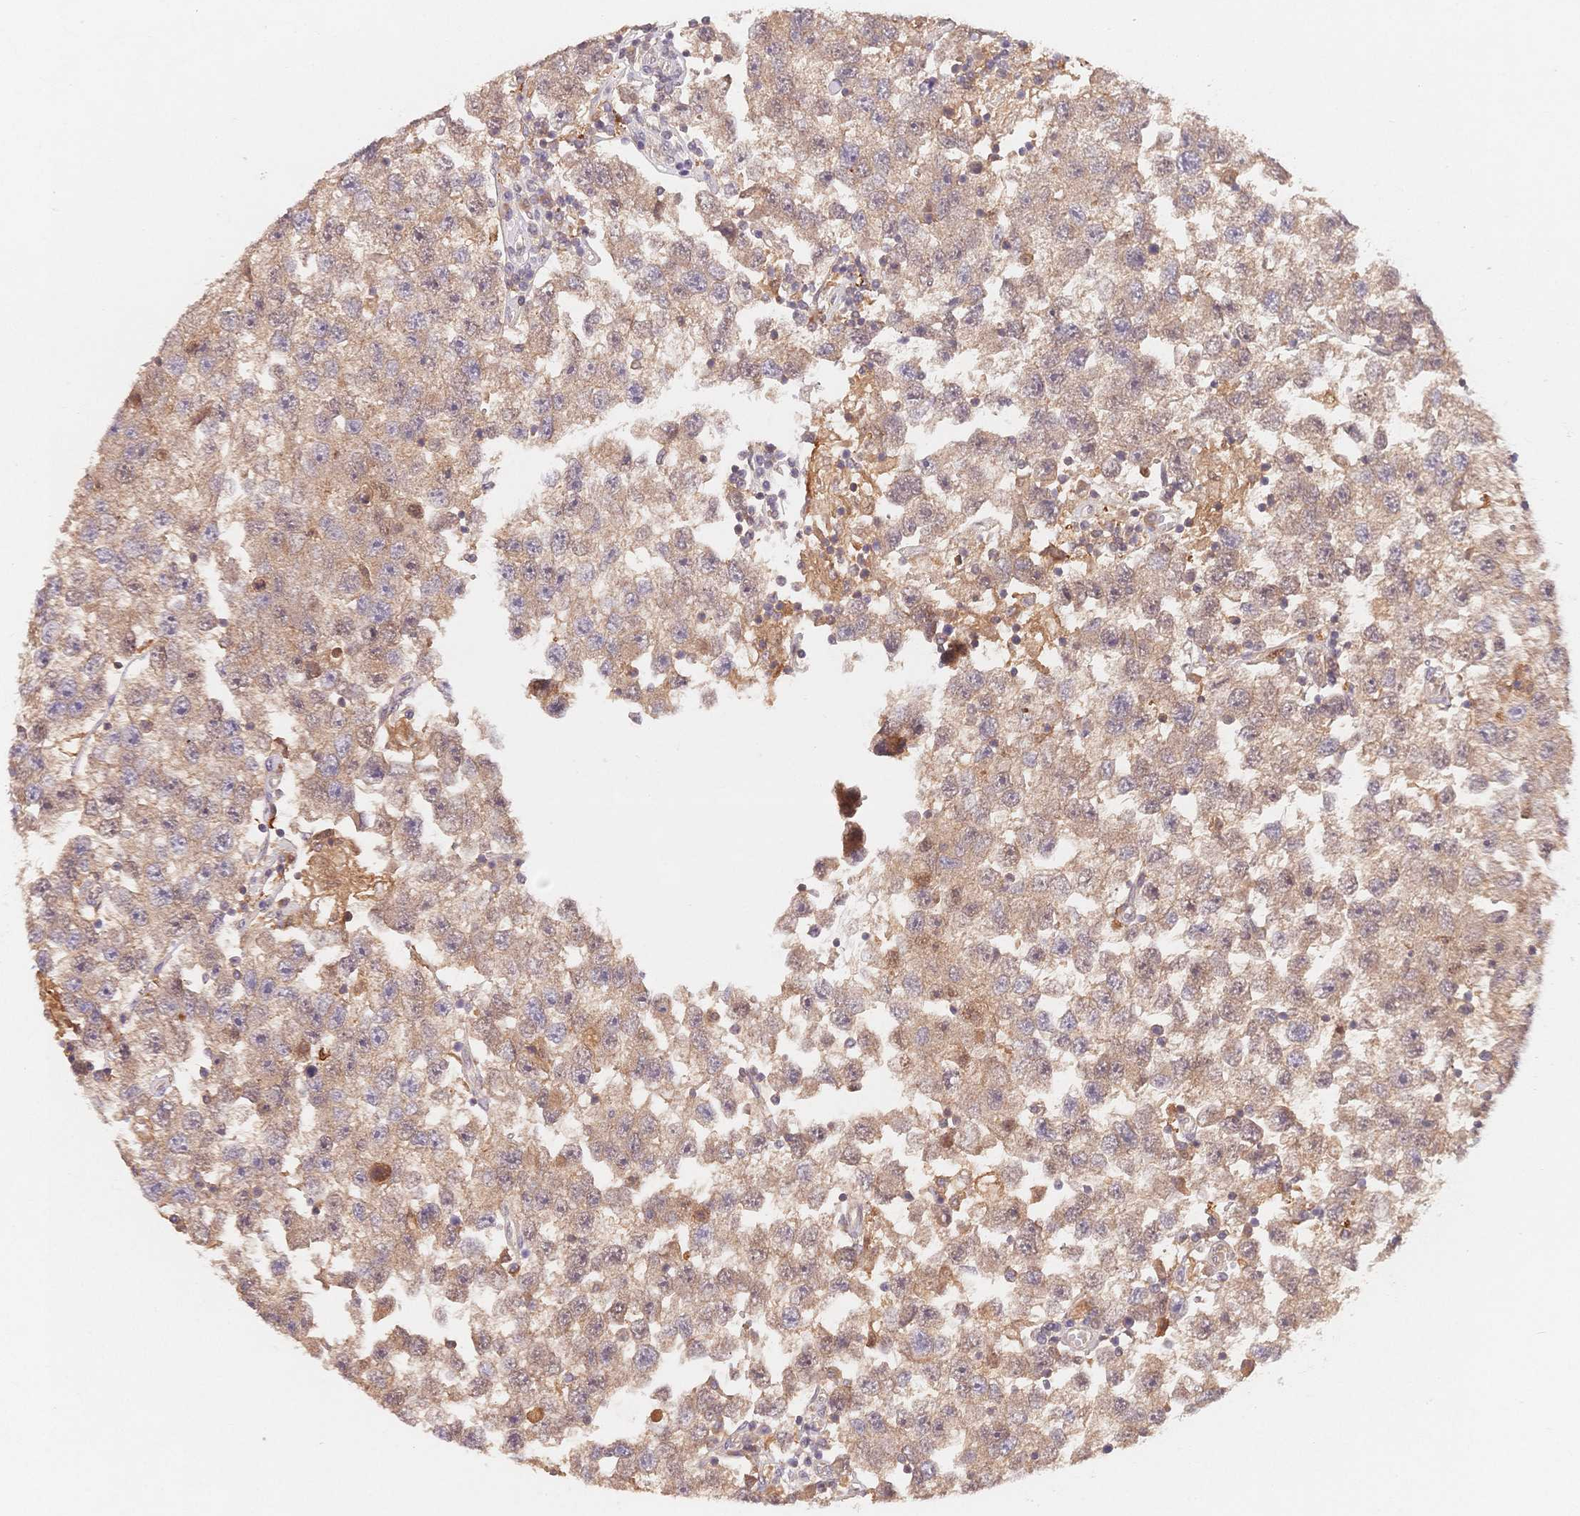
{"staining": {"intensity": "weak", "quantity": "25%-75%", "location": "cytoplasmic/membranous"}, "tissue": "testis cancer", "cell_type": "Tumor cells", "image_type": "cancer", "snomed": [{"axis": "morphology", "description": "Seminoma, NOS"}, {"axis": "topography", "description": "Testis"}], "caption": "There is low levels of weak cytoplasmic/membranous expression in tumor cells of testis seminoma, as demonstrated by immunohistochemical staining (brown color).", "gene": "C12orf75", "patient": {"sex": "male", "age": 26}}